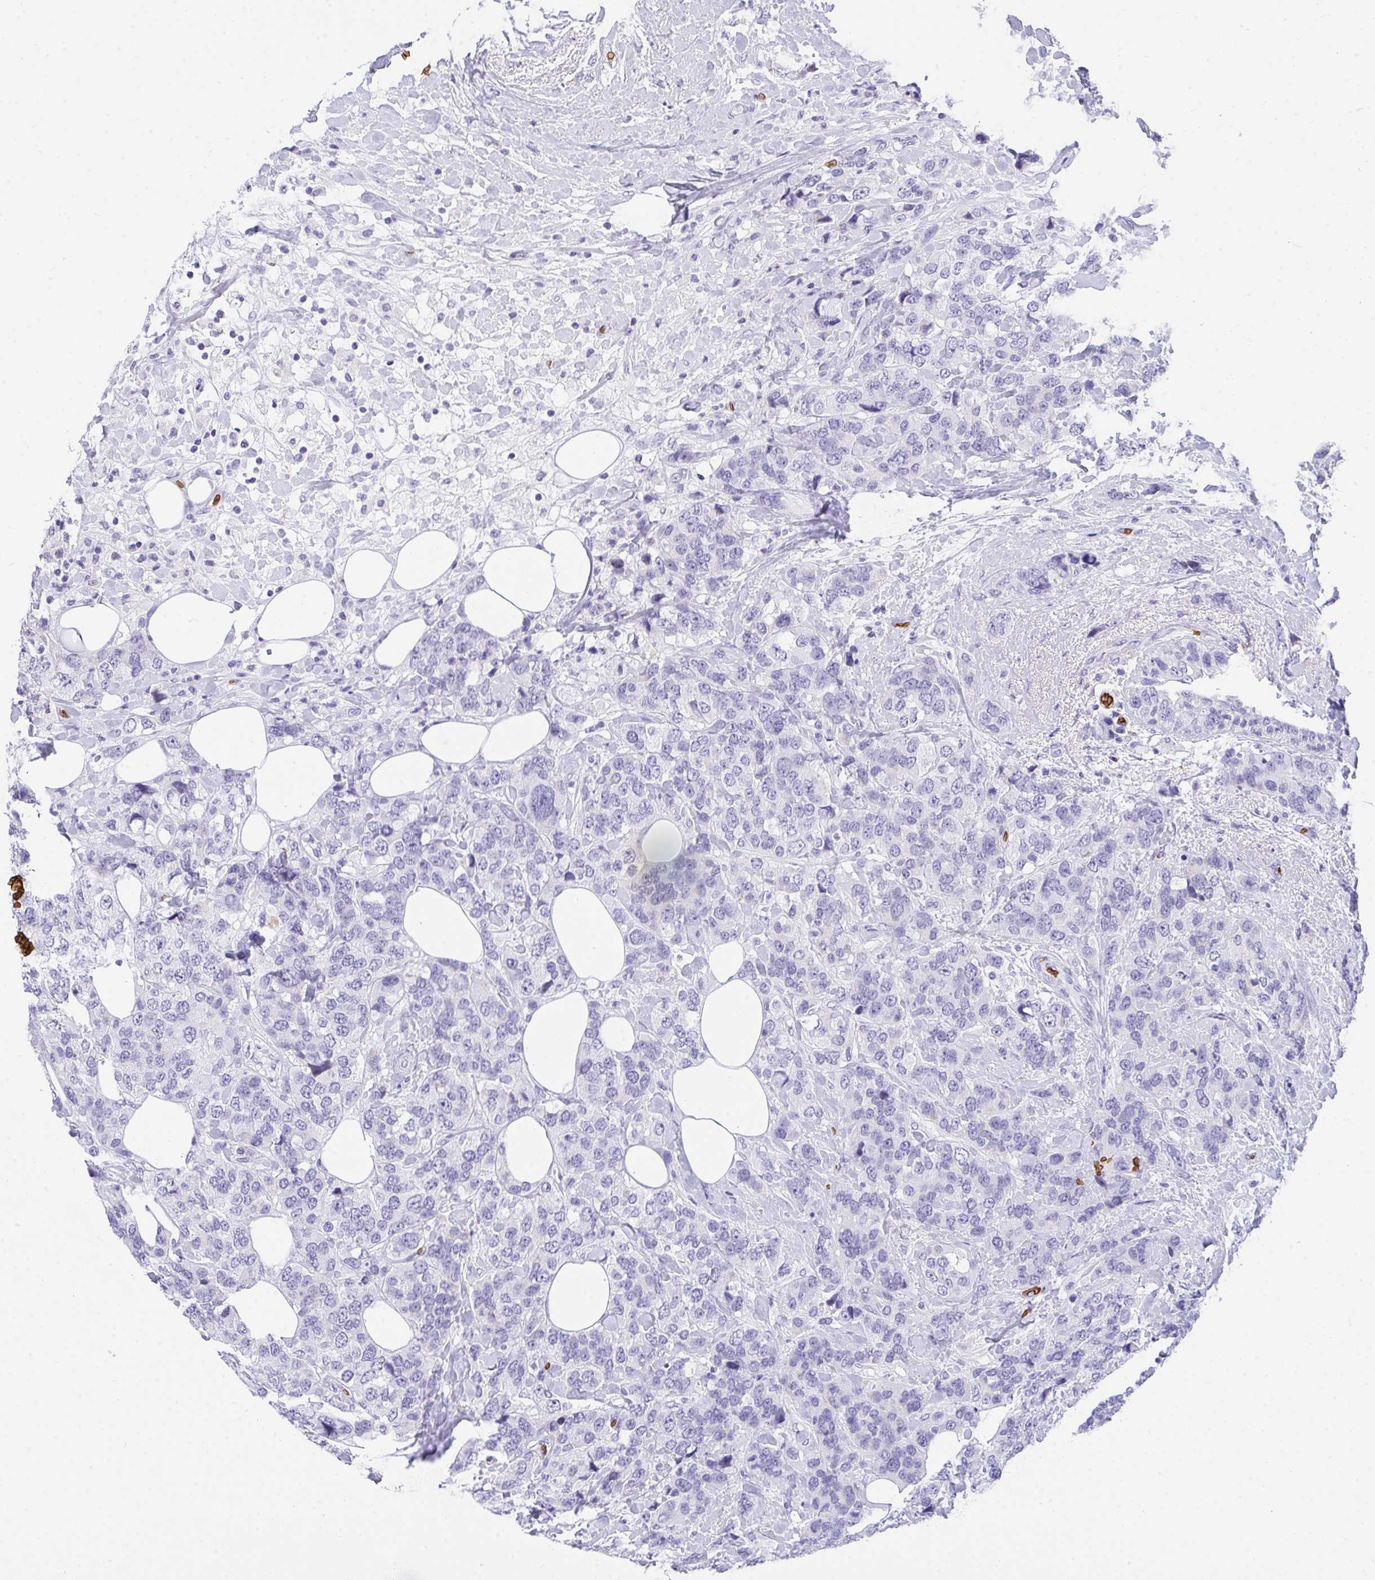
{"staining": {"intensity": "negative", "quantity": "none", "location": "none"}, "tissue": "breast cancer", "cell_type": "Tumor cells", "image_type": "cancer", "snomed": [{"axis": "morphology", "description": "Lobular carcinoma"}, {"axis": "topography", "description": "Breast"}], "caption": "Protein analysis of breast lobular carcinoma demonstrates no significant positivity in tumor cells. (DAB (3,3'-diaminobenzidine) IHC, high magnification).", "gene": "ANK1", "patient": {"sex": "female", "age": 59}}